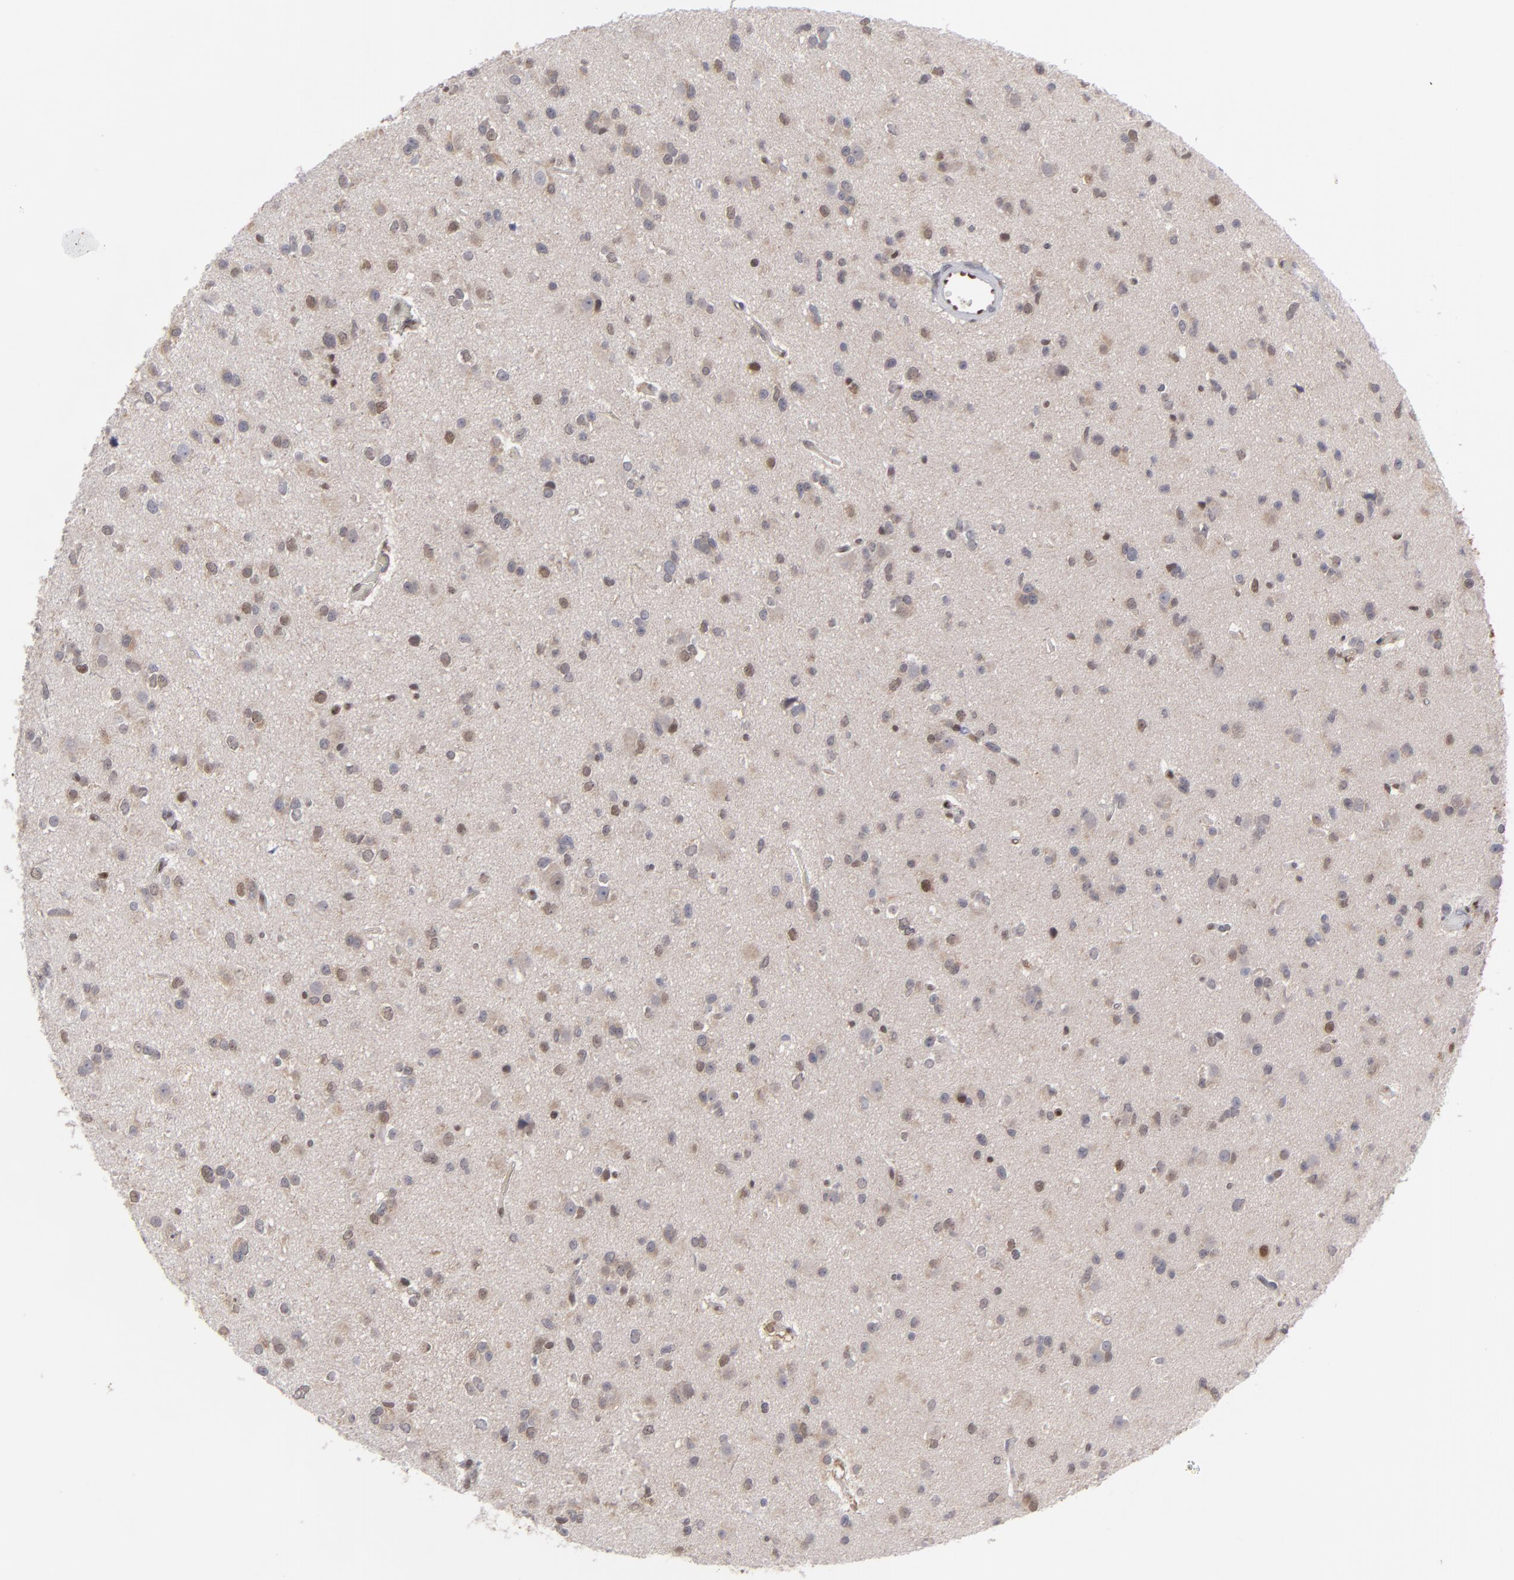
{"staining": {"intensity": "moderate", "quantity": "25%-75%", "location": "cytoplasmic/membranous,nuclear"}, "tissue": "glioma", "cell_type": "Tumor cells", "image_type": "cancer", "snomed": [{"axis": "morphology", "description": "Glioma, malignant, Low grade"}, {"axis": "topography", "description": "Brain"}], "caption": "This micrograph demonstrates glioma stained with IHC to label a protein in brown. The cytoplasmic/membranous and nuclear of tumor cells show moderate positivity for the protein. Nuclei are counter-stained blue.", "gene": "GSR", "patient": {"sex": "male", "age": 42}}